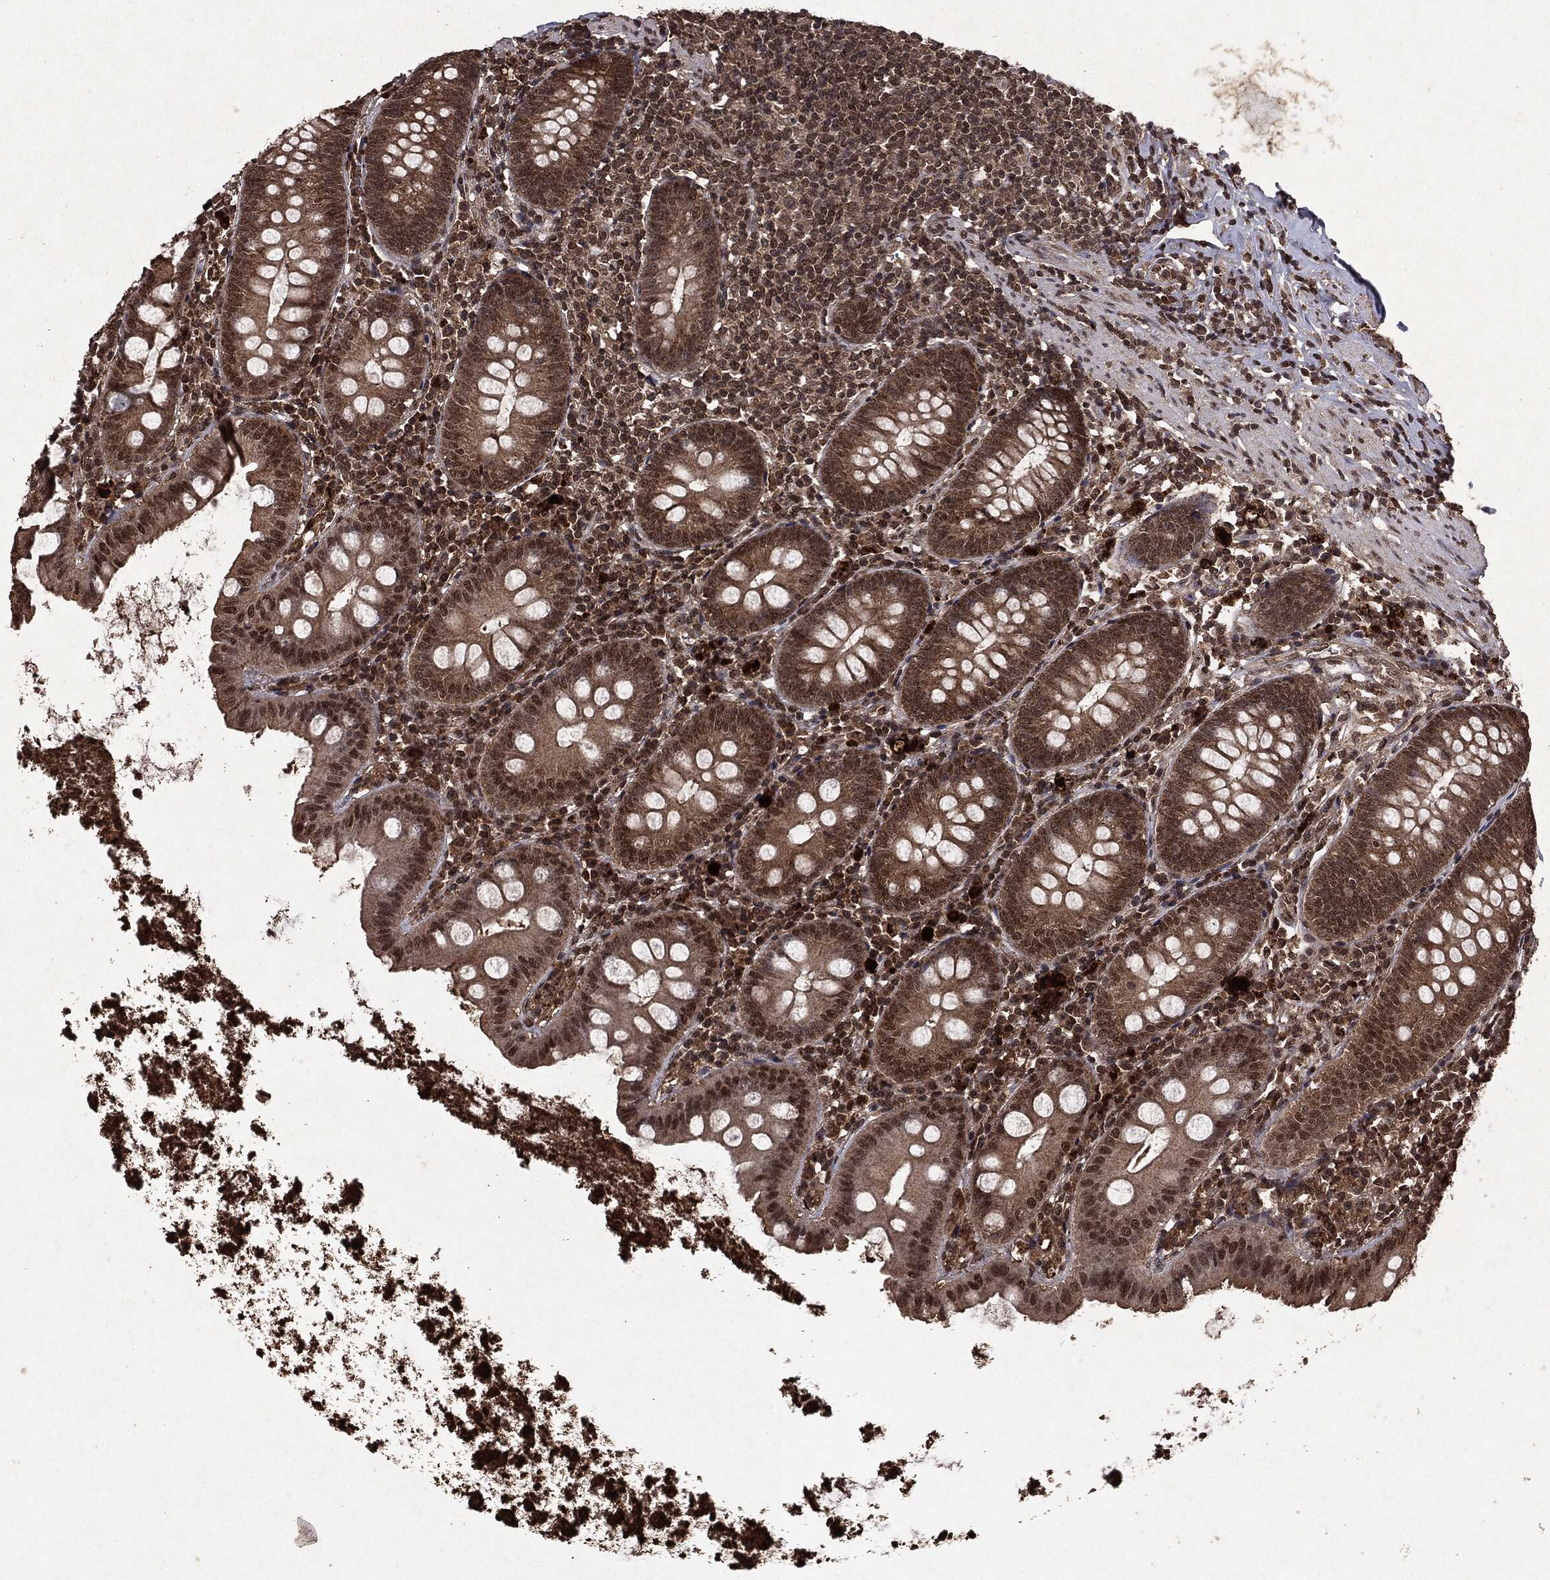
{"staining": {"intensity": "moderate", "quantity": ">75%", "location": "cytoplasmic/membranous,nuclear"}, "tissue": "appendix", "cell_type": "Glandular cells", "image_type": "normal", "snomed": [{"axis": "morphology", "description": "Normal tissue, NOS"}, {"axis": "topography", "description": "Appendix"}], "caption": "Human appendix stained with a brown dye demonstrates moderate cytoplasmic/membranous,nuclear positive positivity in approximately >75% of glandular cells.", "gene": "PEBP1", "patient": {"sex": "female", "age": 82}}